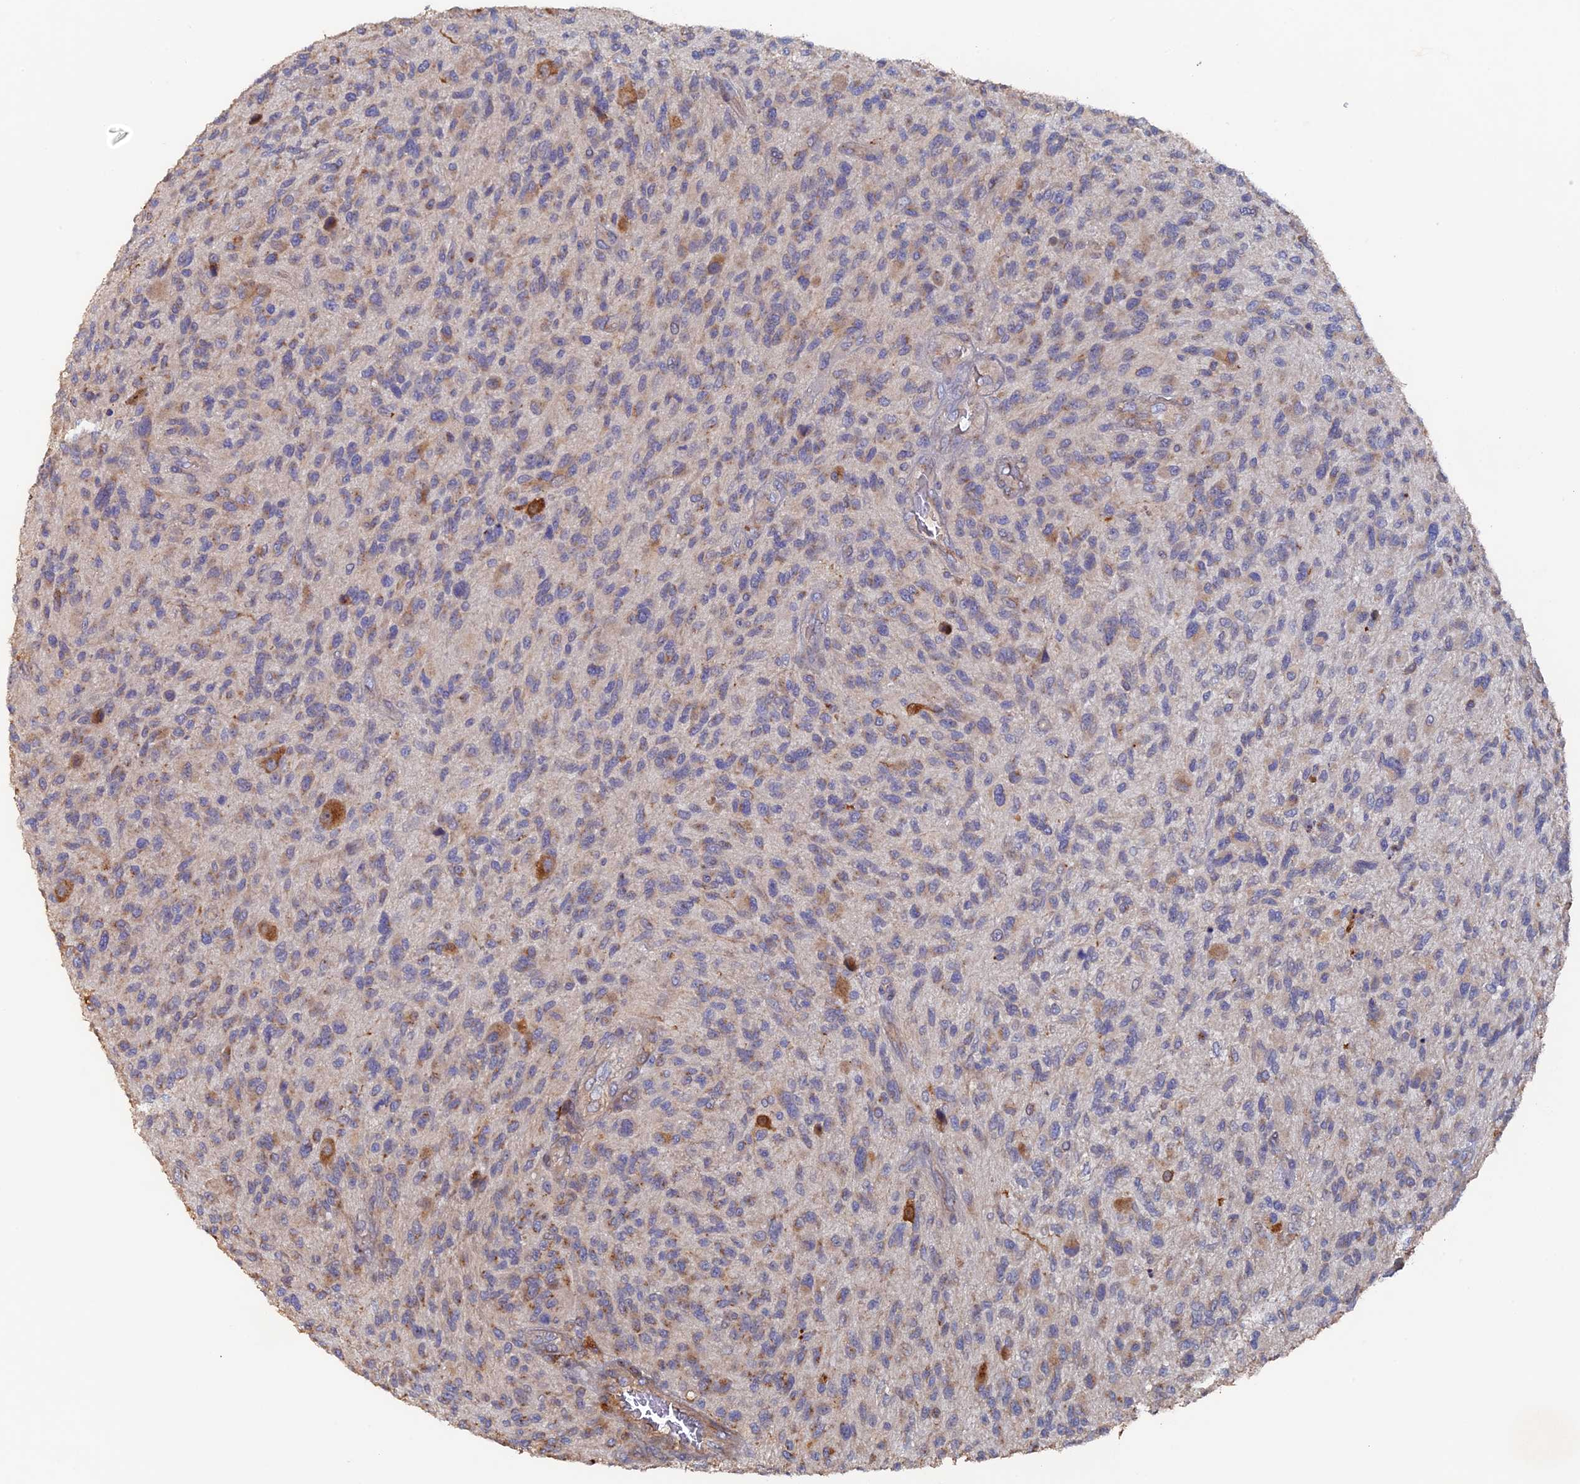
{"staining": {"intensity": "weak", "quantity": "<25%", "location": "cytoplasmic/membranous"}, "tissue": "glioma", "cell_type": "Tumor cells", "image_type": "cancer", "snomed": [{"axis": "morphology", "description": "Glioma, malignant, High grade"}, {"axis": "topography", "description": "Brain"}], "caption": "Immunohistochemistry histopathology image of human glioma stained for a protein (brown), which displays no staining in tumor cells. (Brightfield microscopy of DAB IHC at high magnification).", "gene": "VPS37C", "patient": {"sex": "male", "age": 47}}